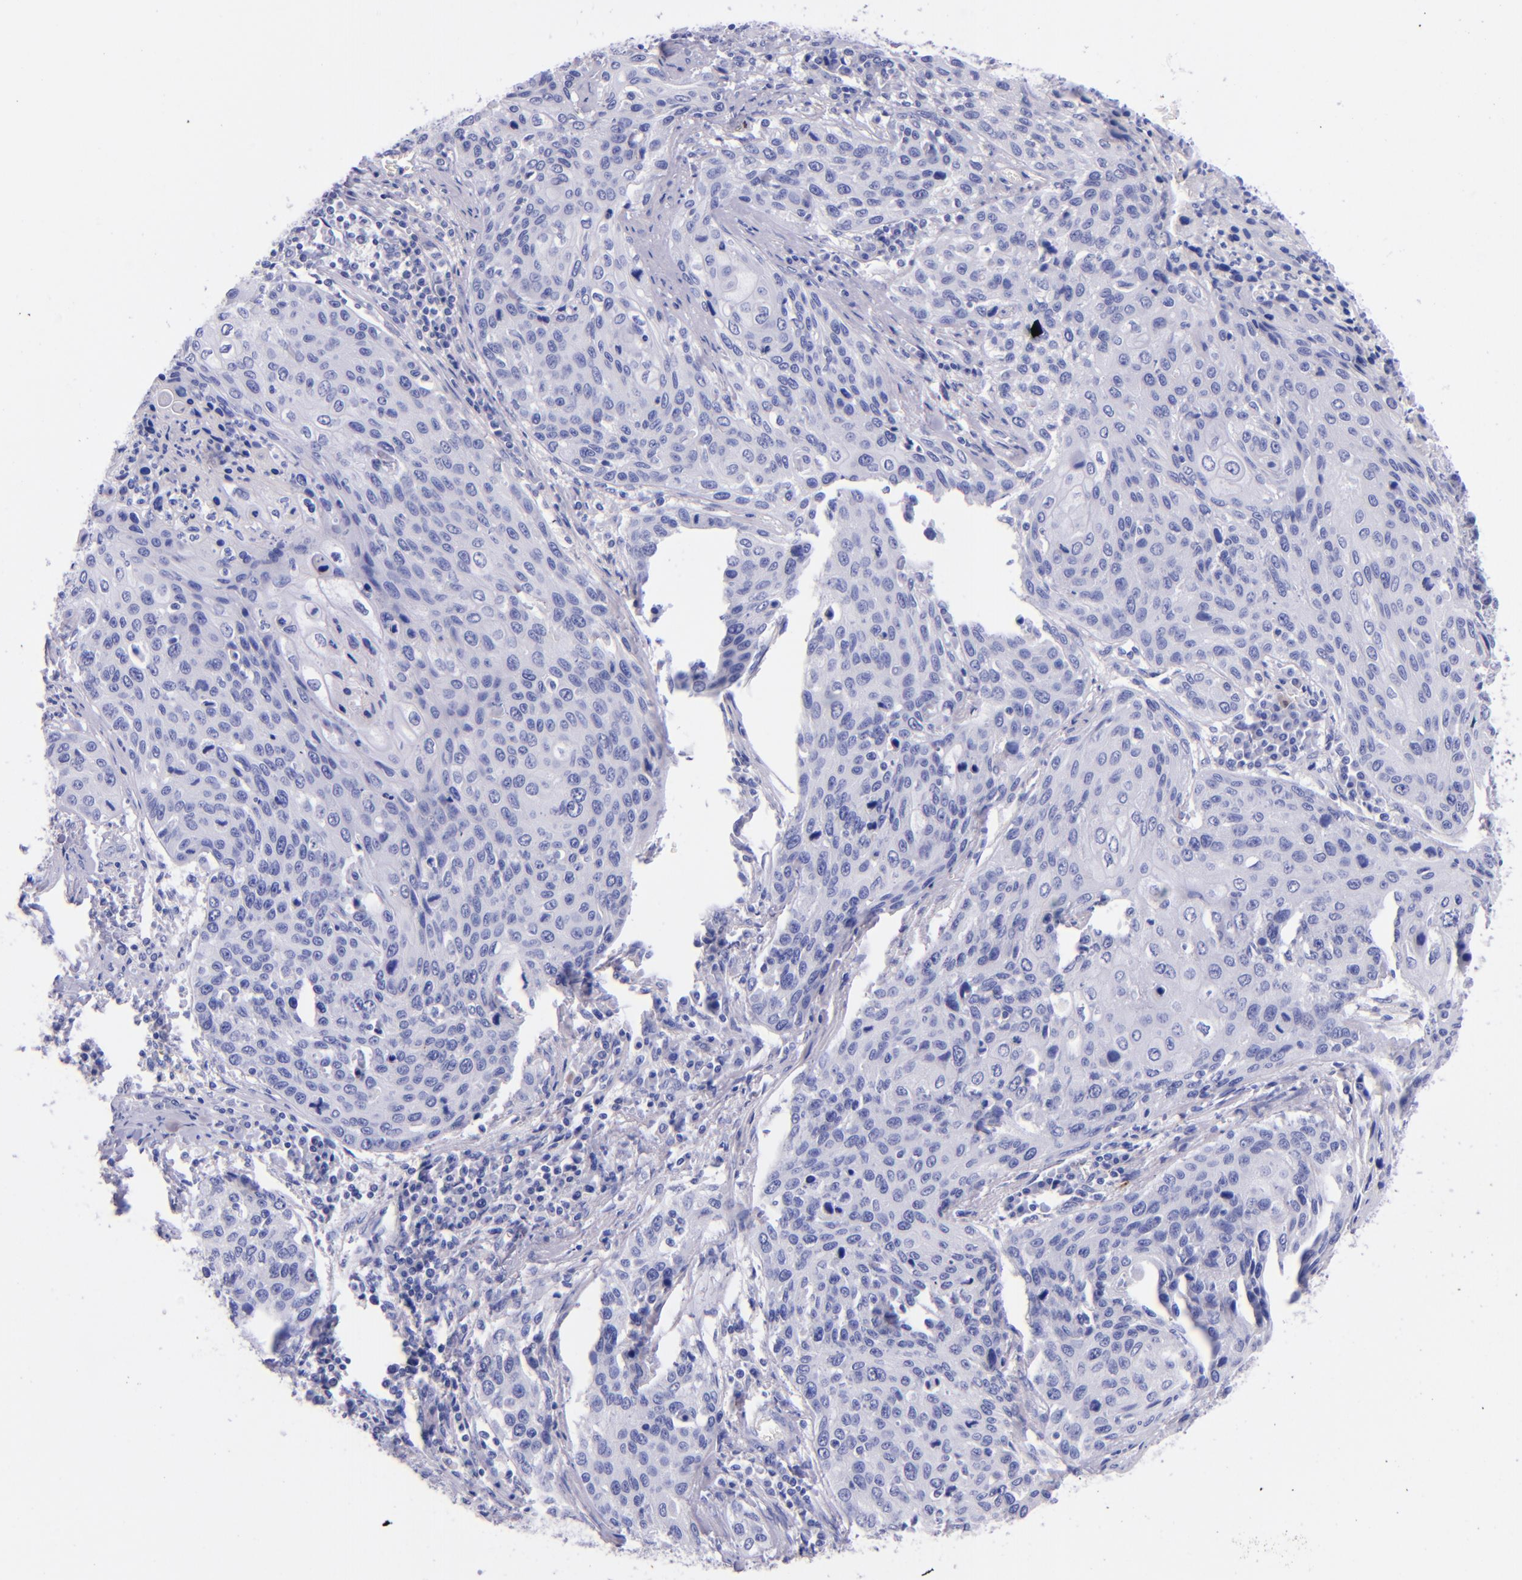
{"staining": {"intensity": "negative", "quantity": "none", "location": "none"}, "tissue": "cervical cancer", "cell_type": "Tumor cells", "image_type": "cancer", "snomed": [{"axis": "morphology", "description": "Squamous cell carcinoma, NOS"}, {"axis": "topography", "description": "Cervix"}], "caption": "The image shows no staining of tumor cells in cervical squamous cell carcinoma.", "gene": "UCHL1", "patient": {"sex": "female", "age": 32}}